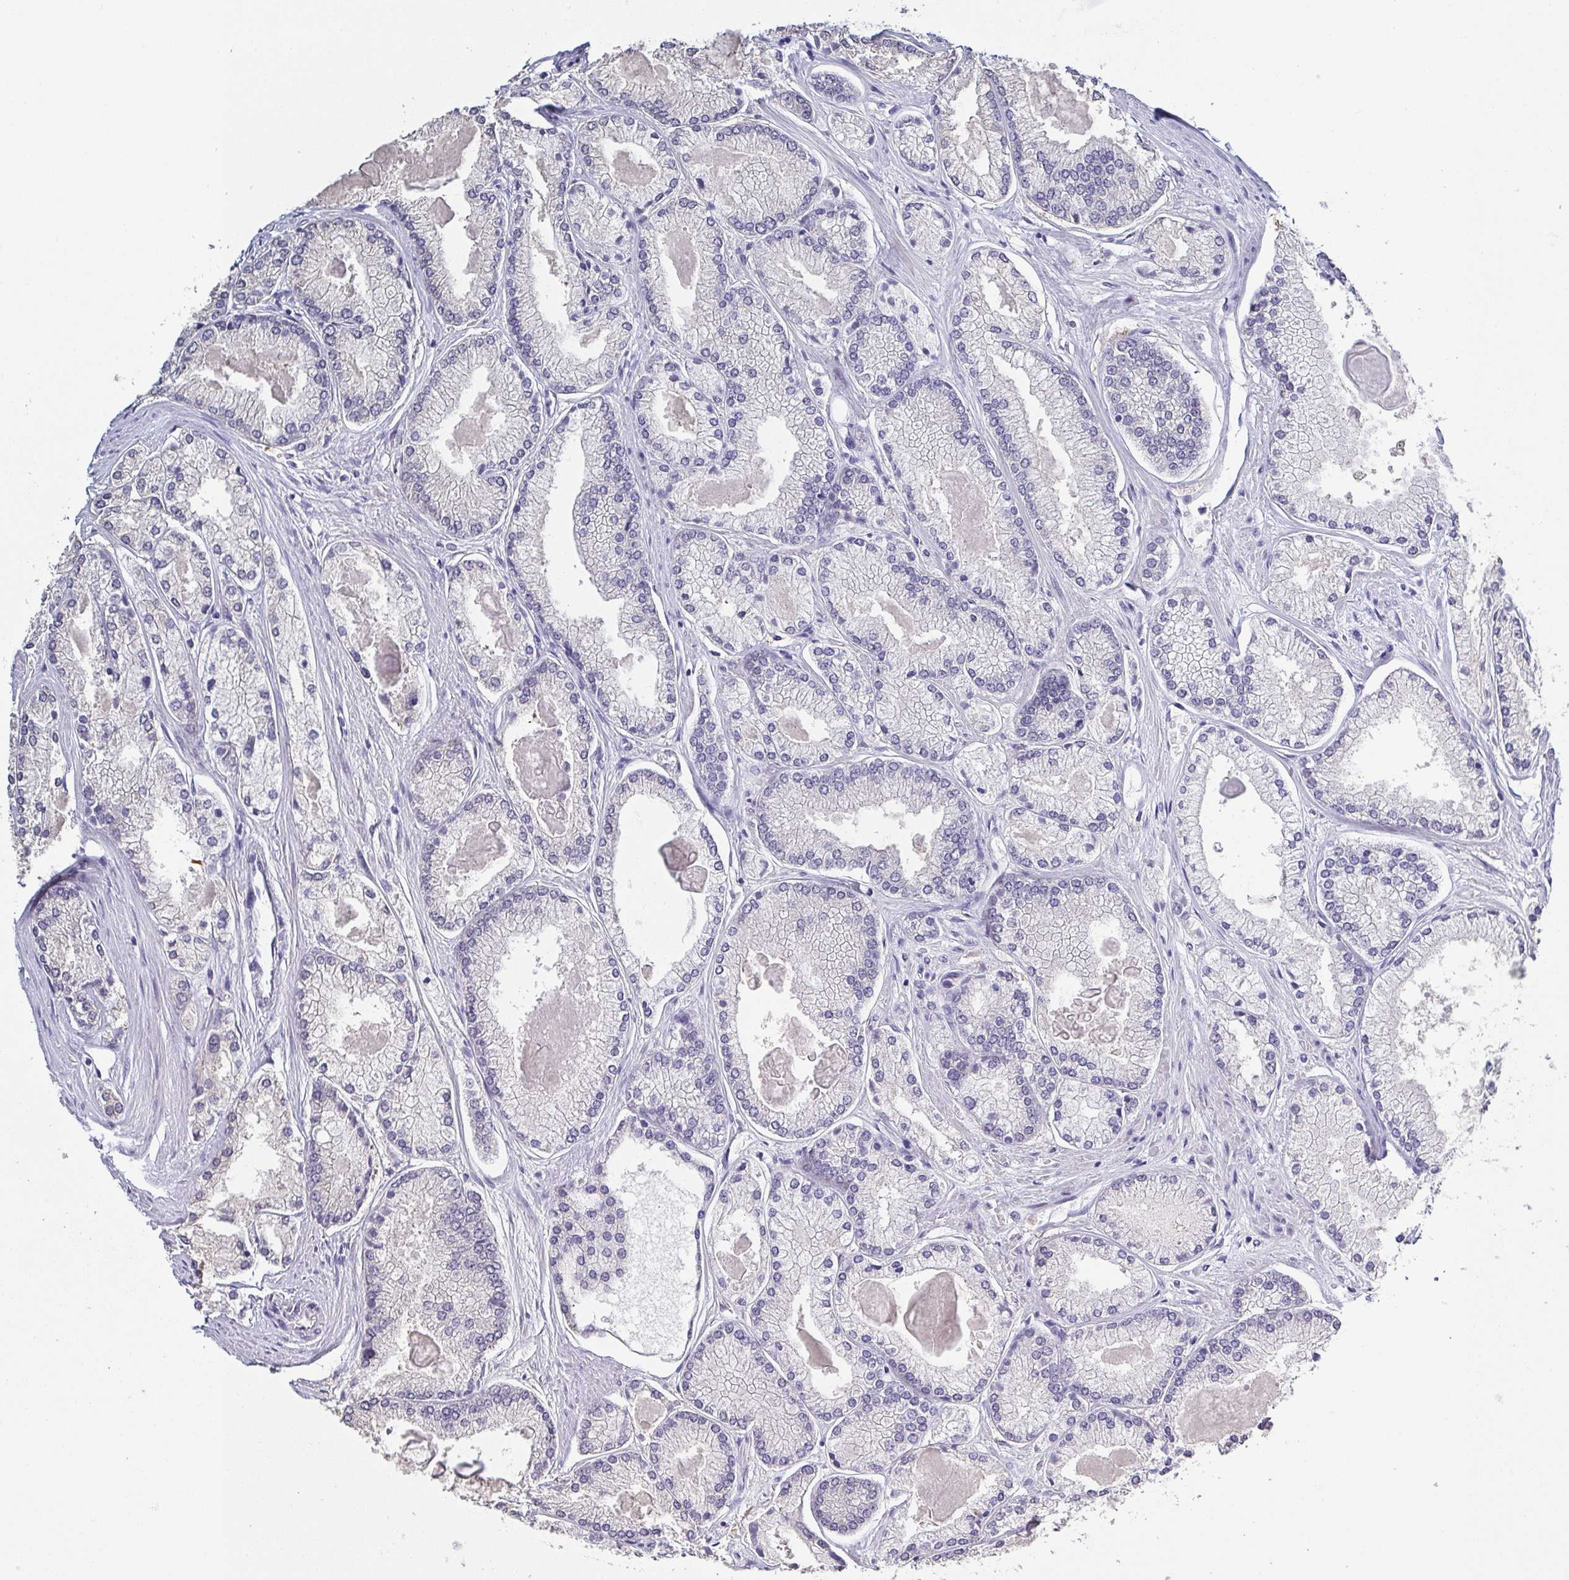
{"staining": {"intensity": "negative", "quantity": "none", "location": "none"}, "tissue": "prostate cancer", "cell_type": "Tumor cells", "image_type": "cancer", "snomed": [{"axis": "morphology", "description": "Adenocarcinoma, High grade"}, {"axis": "topography", "description": "Prostate"}], "caption": "Prostate high-grade adenocarcinoma stained for a protein using immunohistochemistry (IHC) shows no positivity tumor cells.", "gene": "RNASE7", "patient": {"sex": "male", "age": 68}}